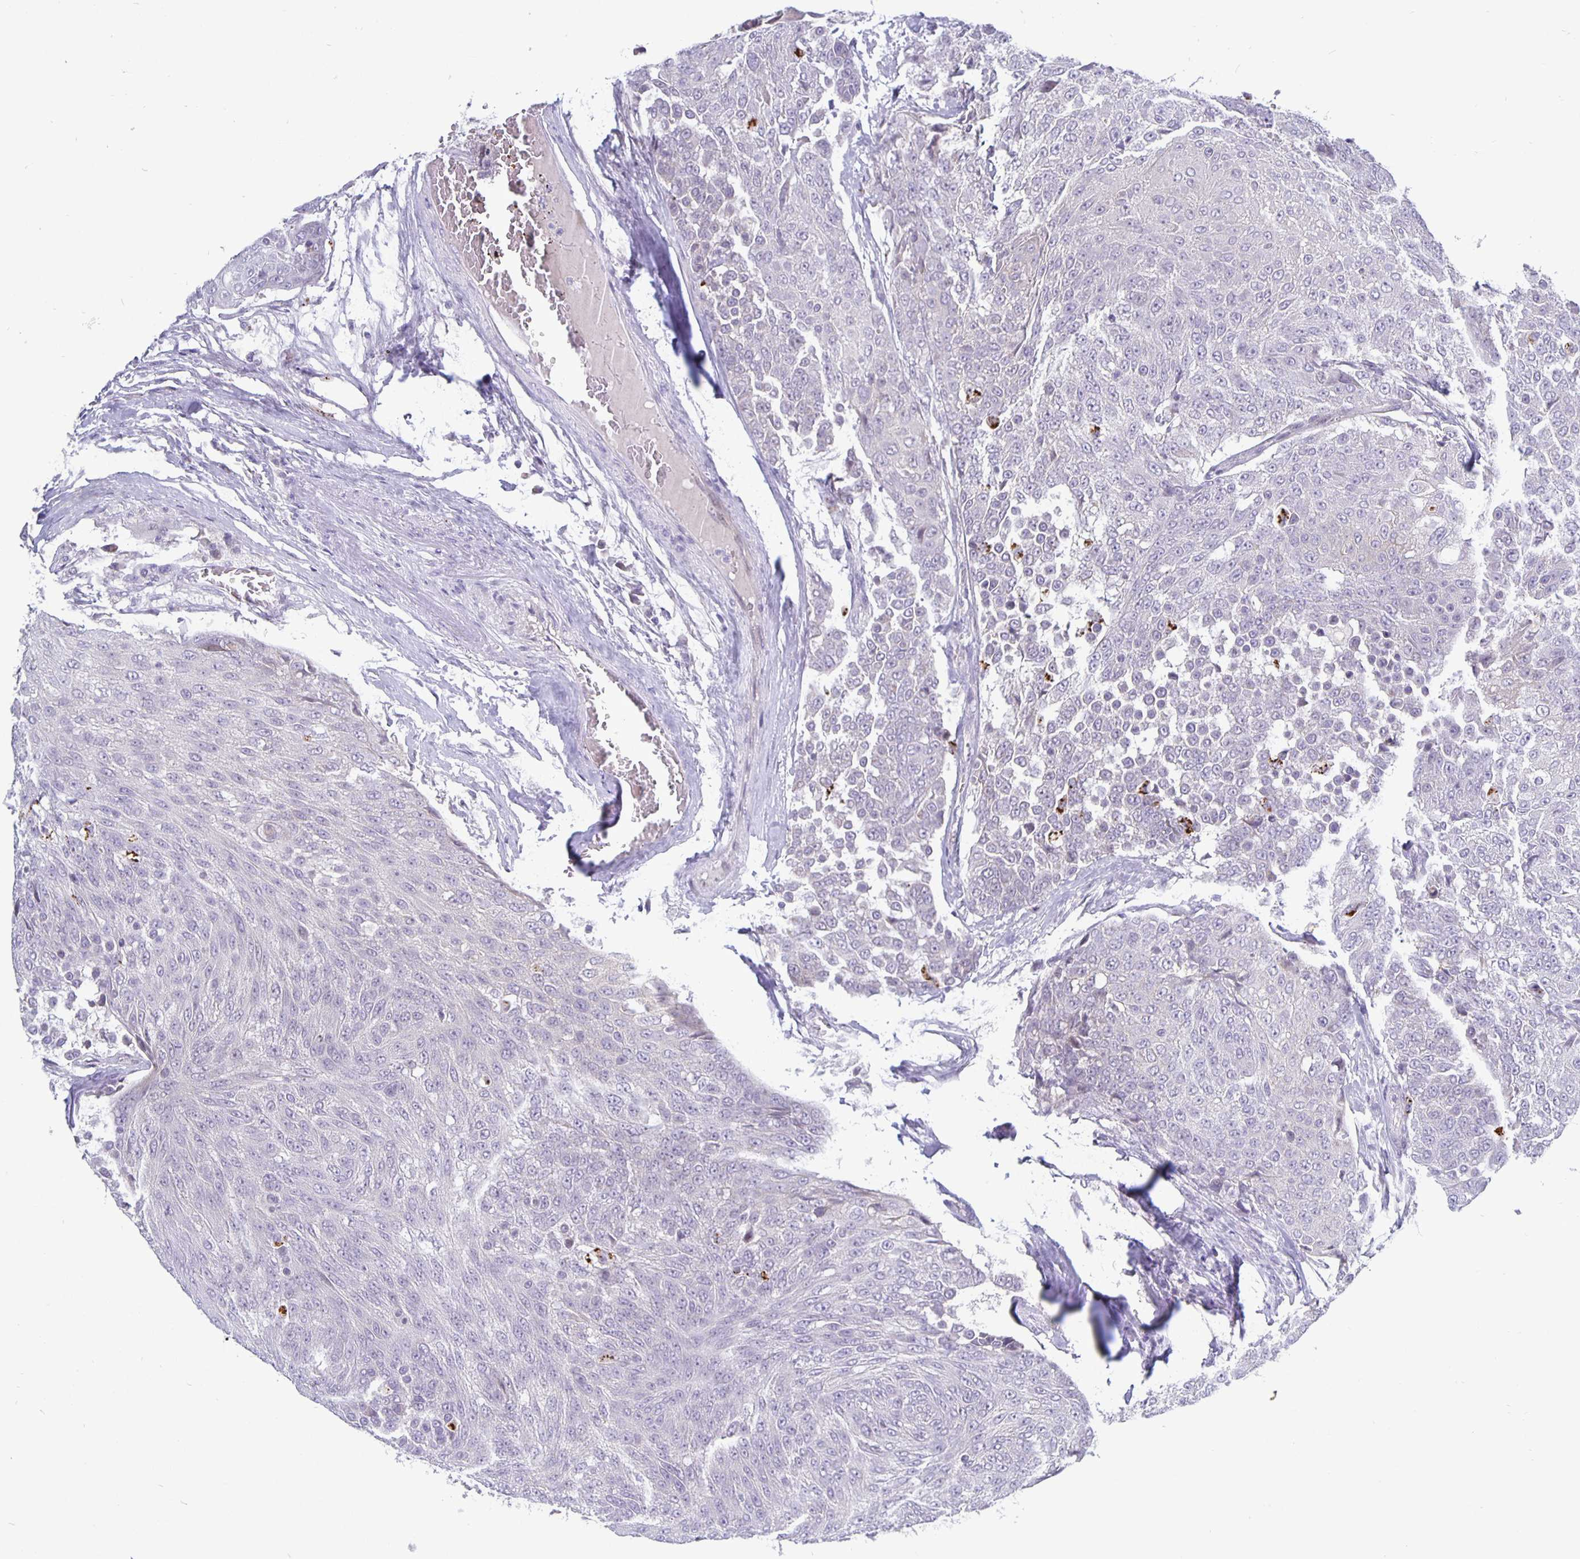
{"staining": {"intensity": "negative", "quantity": "none", "location": "none"}, "tissue": "urothelial cancer", "cell_type": "Tumor cells", "image_type": "cancer", "snomed": [{"axis": "morphology", "description": "Urothelial carcinoma, High grade"}, {"axis": "topography", "description": "Urinary bladder"}], "caption": "The IHC image has no significant staining in tumor cells of urothelial cancer tissue.", "gene": "ERBB2", "patient": {"sex": "female", "age": 63}}